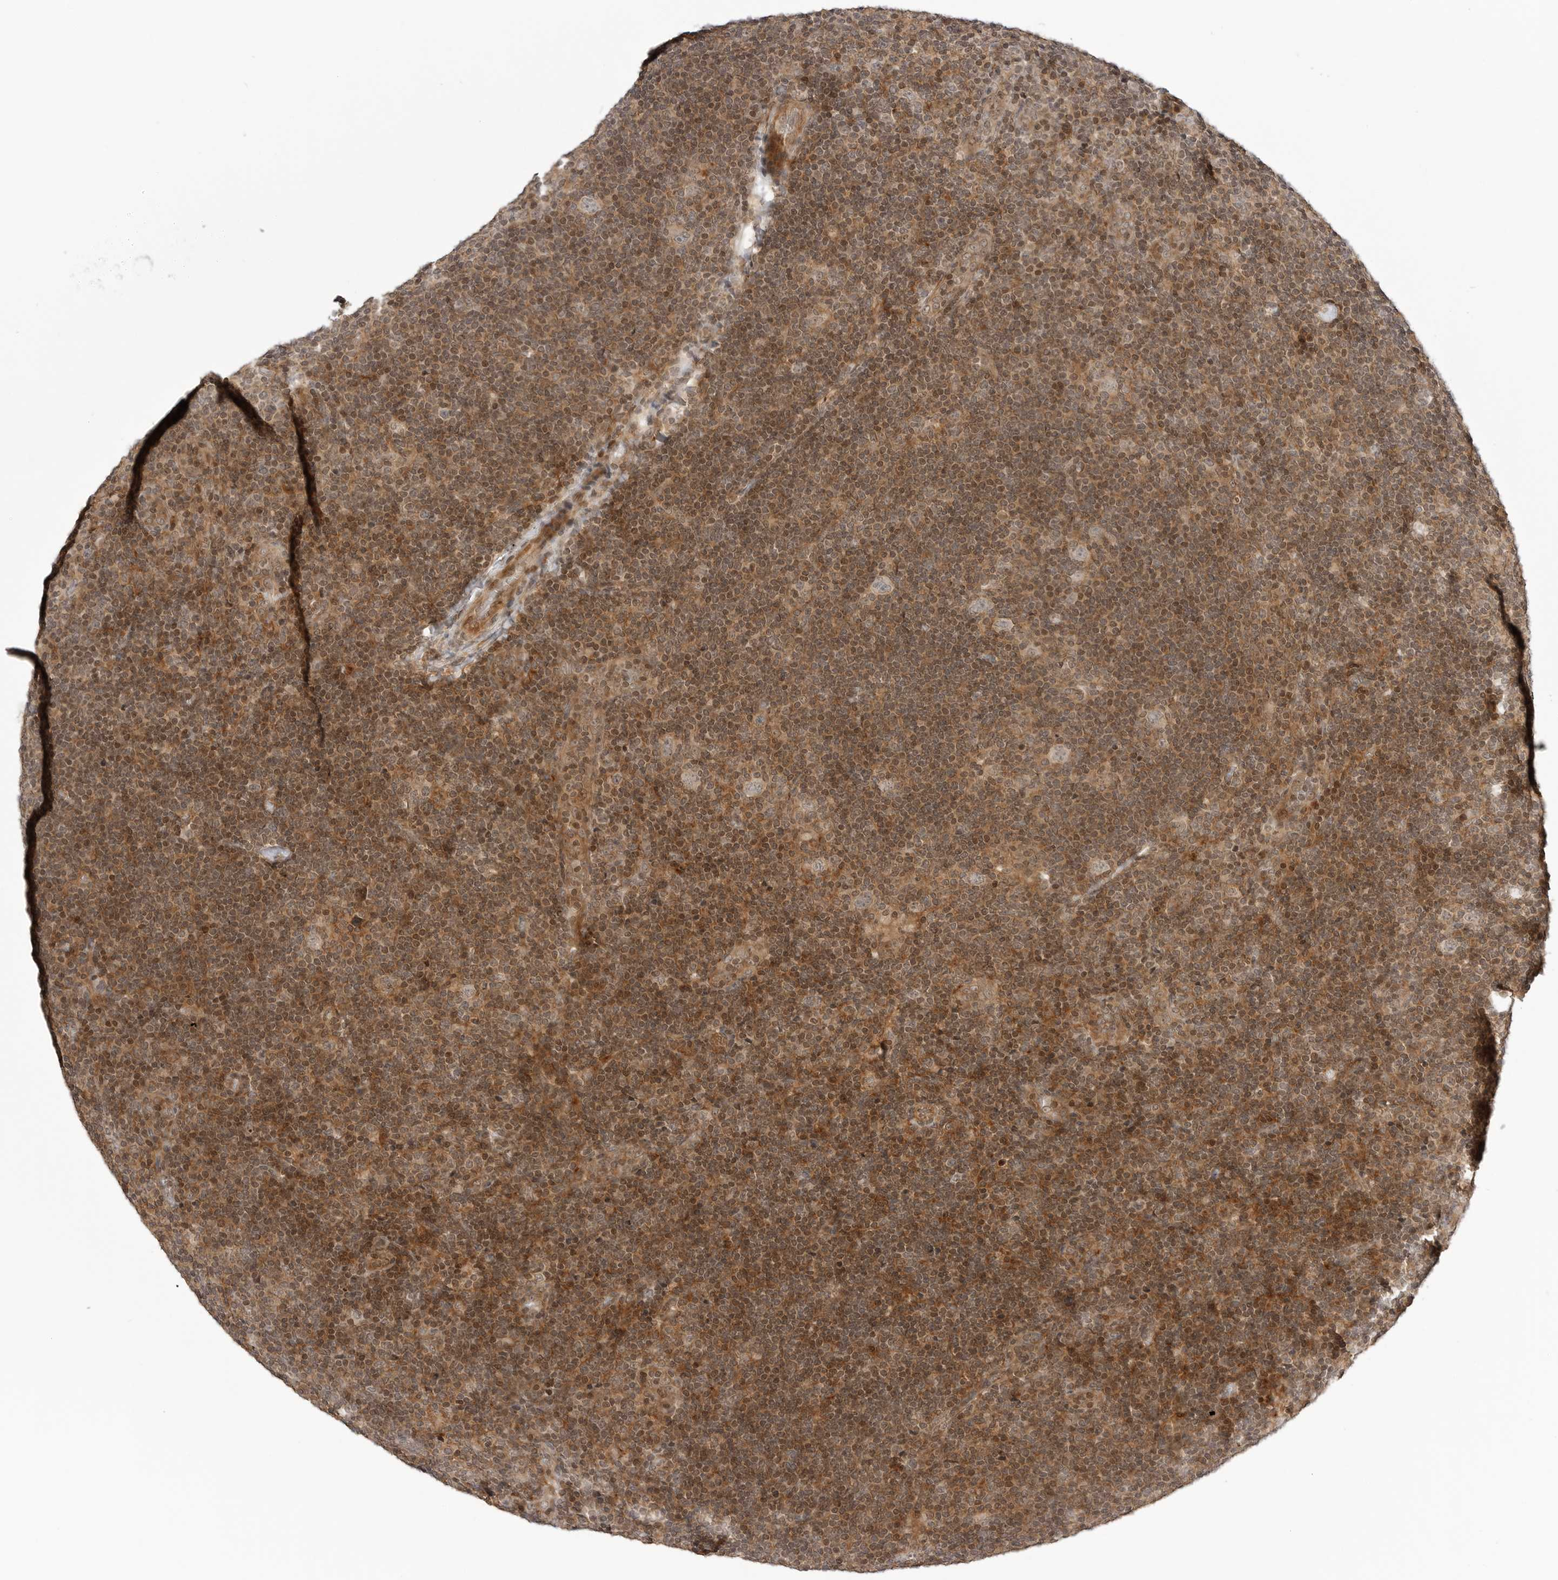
{"staining": {"intensity": "weak", "quantity": "<25%", "location": "cytoplasmic/membranous"}, "tissue": "lymphoma", "cell_type": "Tumor cells", "image_type": "cancer", "snomed": [{"axis": "morphology", "description": "Hodgkin's disease, NOS"}, {"axis": "topography", "description": "Lymph node"}], "caption": "Lymphoma stained for a protein using immunohistochemistry reveals no positivity tumor cells.", "gene": "MAP2K5", "patient": {"sex": "female", "age": 57}}